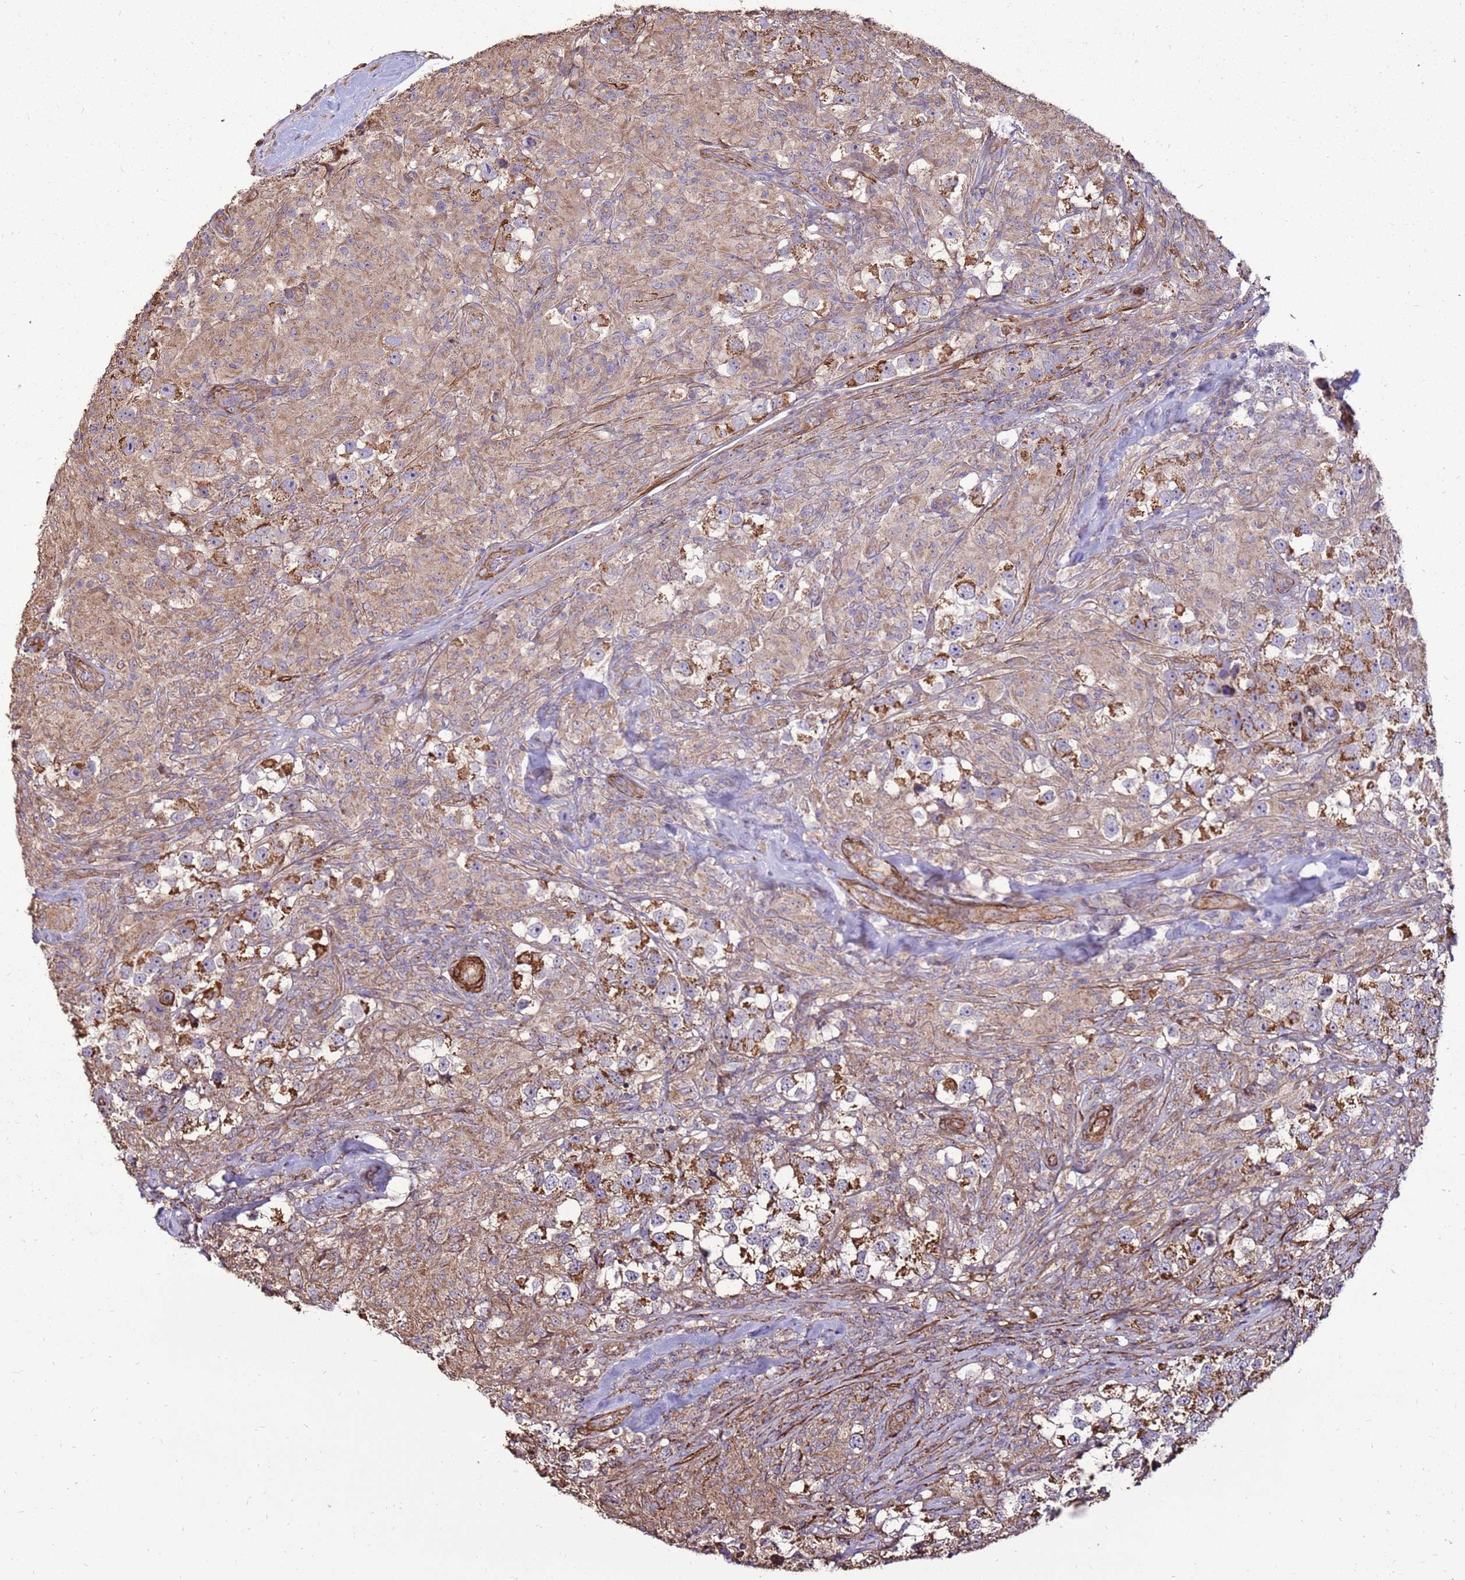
{"staining": {"intensity": "strong", "quantity": ">75%", "location": "cytoplasmic/membranous"}, "tissue": "testis cancer", "cell_type": "Tumor cells", "image_type": "cancer", "snomed": [{"axis": "morphology", "description": "Seminoma, NOS"}, {"axis": "topography", "description": "Testis"}], "caption": "Testis cancer was stained to show a protein in brown. There is high levels of strong cytoplasmic/membranous staining in approximately >75% of tumor cells. (IHC, brightfield microscopy, high magnification).", "gene": "DDX59", "patient": {"sex": "male", "age": 46}}